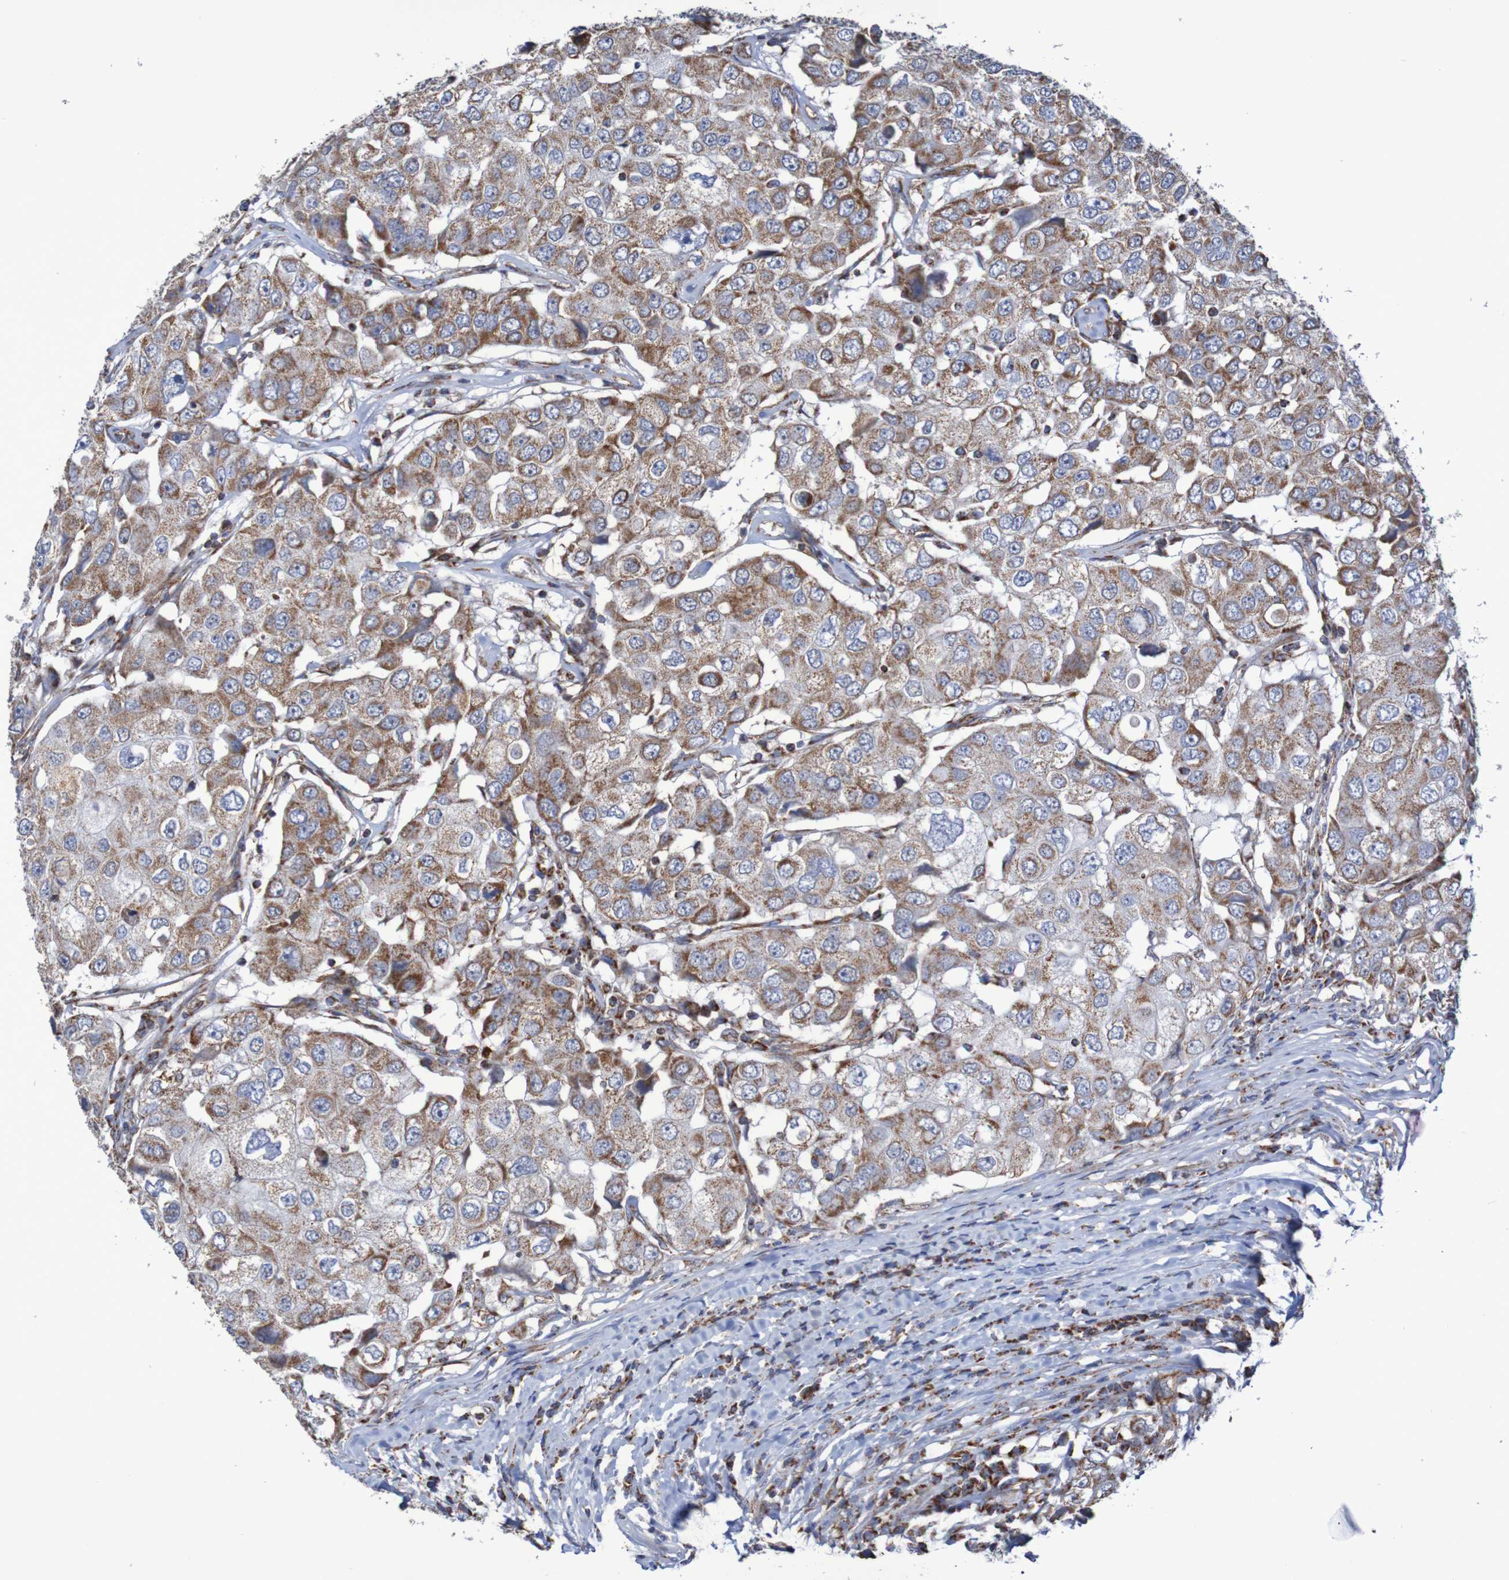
{"staining": {"intensity": "moderate", "quantity": ">75%", "location": "cytoplasmic/membranous"}, "tissue": "breast cancer", "cell_type": "Tumor cells", "image_type": "cancer", "snomed": [{"axis": "morphology", "description": "Duct carcinoma"}, {"axis": "topography", "description": "Breast"}], "caption": "Immunohistochemical staining of human breast cancer exhibits moderate cytoplasmic/membranous protein positivity in about >75% of tumor cells.", "gene": "MMEL1", "patient": {"sex": "female", "age": 27}}